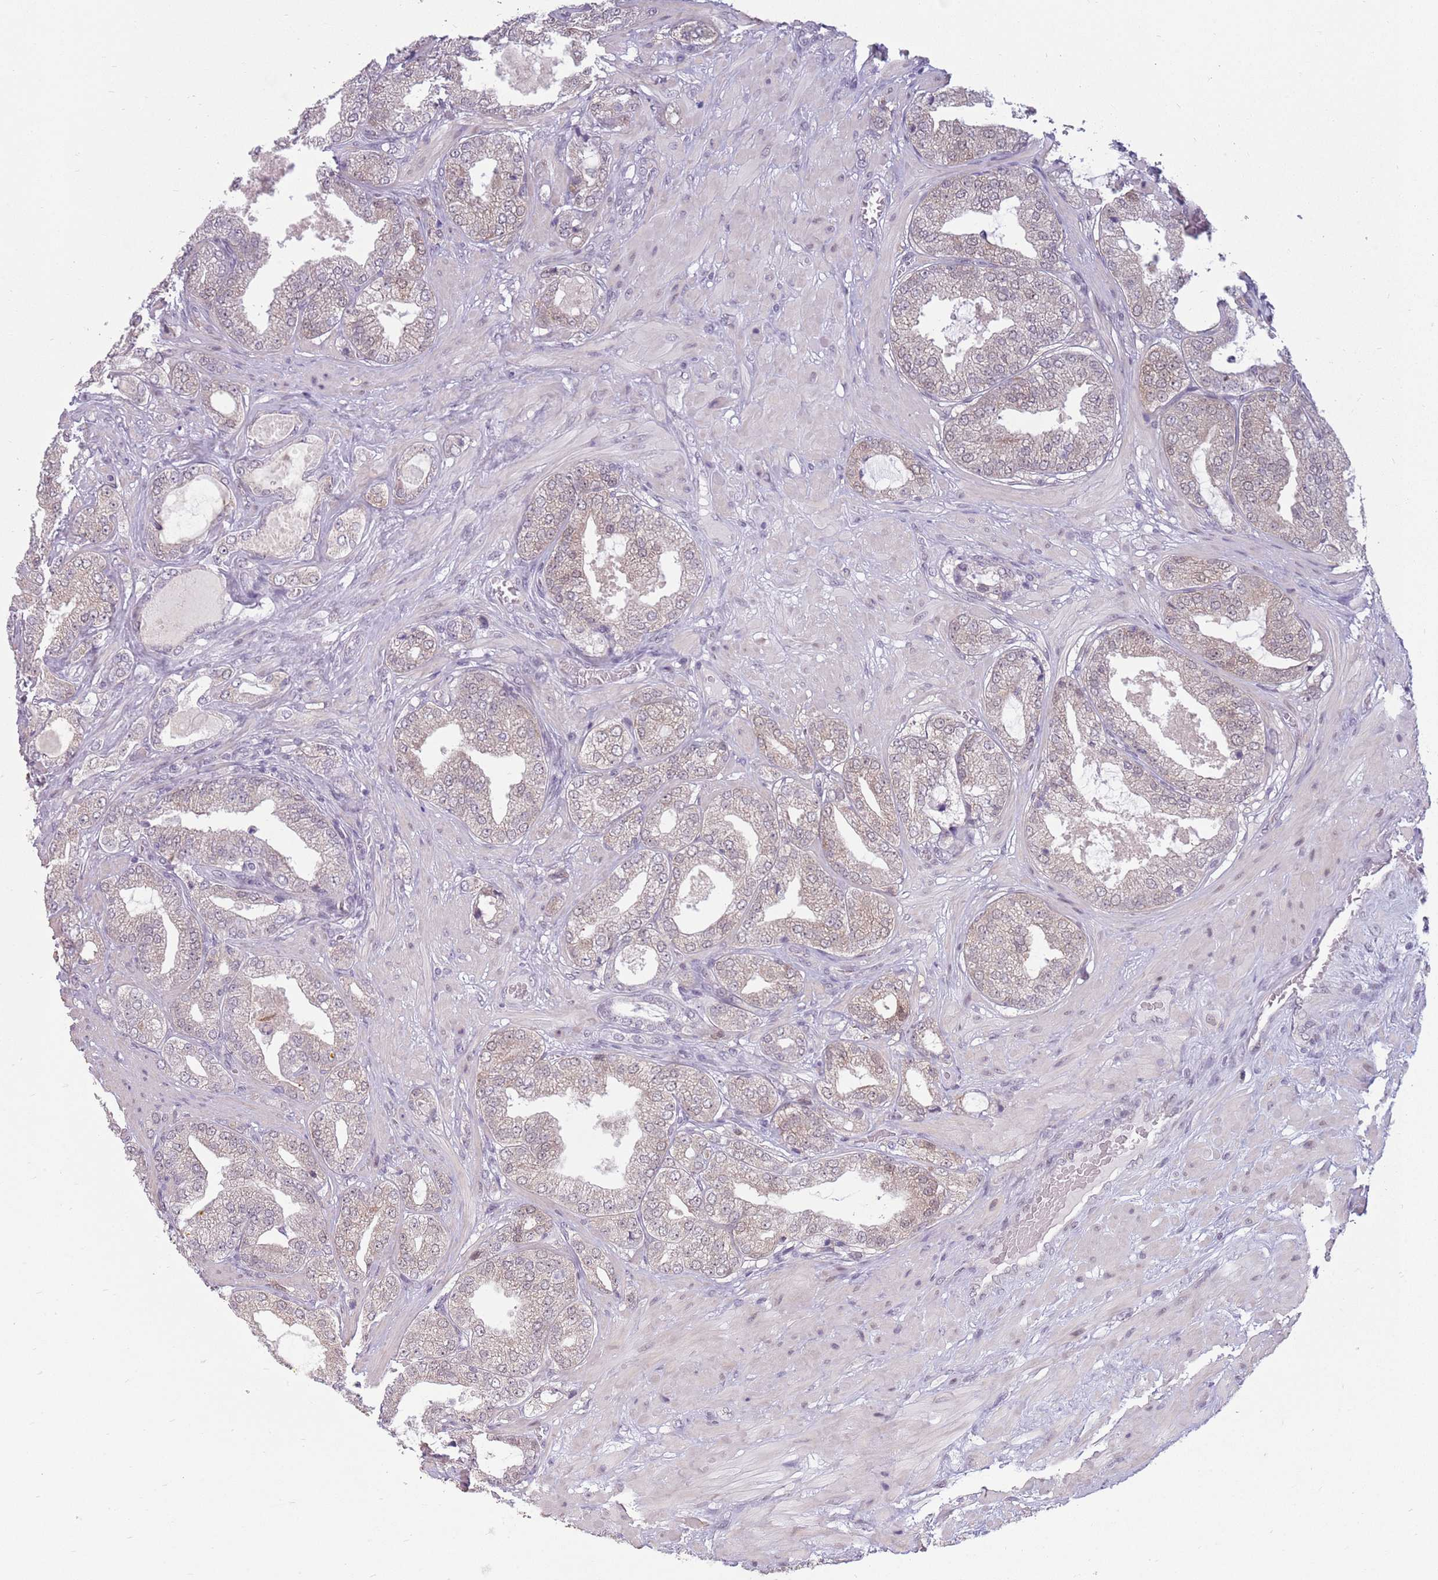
{"staining": {"intensity": "weak", "quantity": "<25%", "location": "cytoplasmic/membranous"}, "tissue": "prostate cancer", "cell_type": "Tumor cells", "image_type": "cancer", "snomed": [{"axis": "morphology", "description": "Adenocarcinoma, Low grade"}, {"axis": "topography", "description": "Prostate"}], "caption": "Prostate adenocarcinoma (low-grade) was stained to show a protein in brown. There is no significant positivity in tumor cells.", "gene": "ZNF574", "patient": {"sex": "male", "age": 63}}